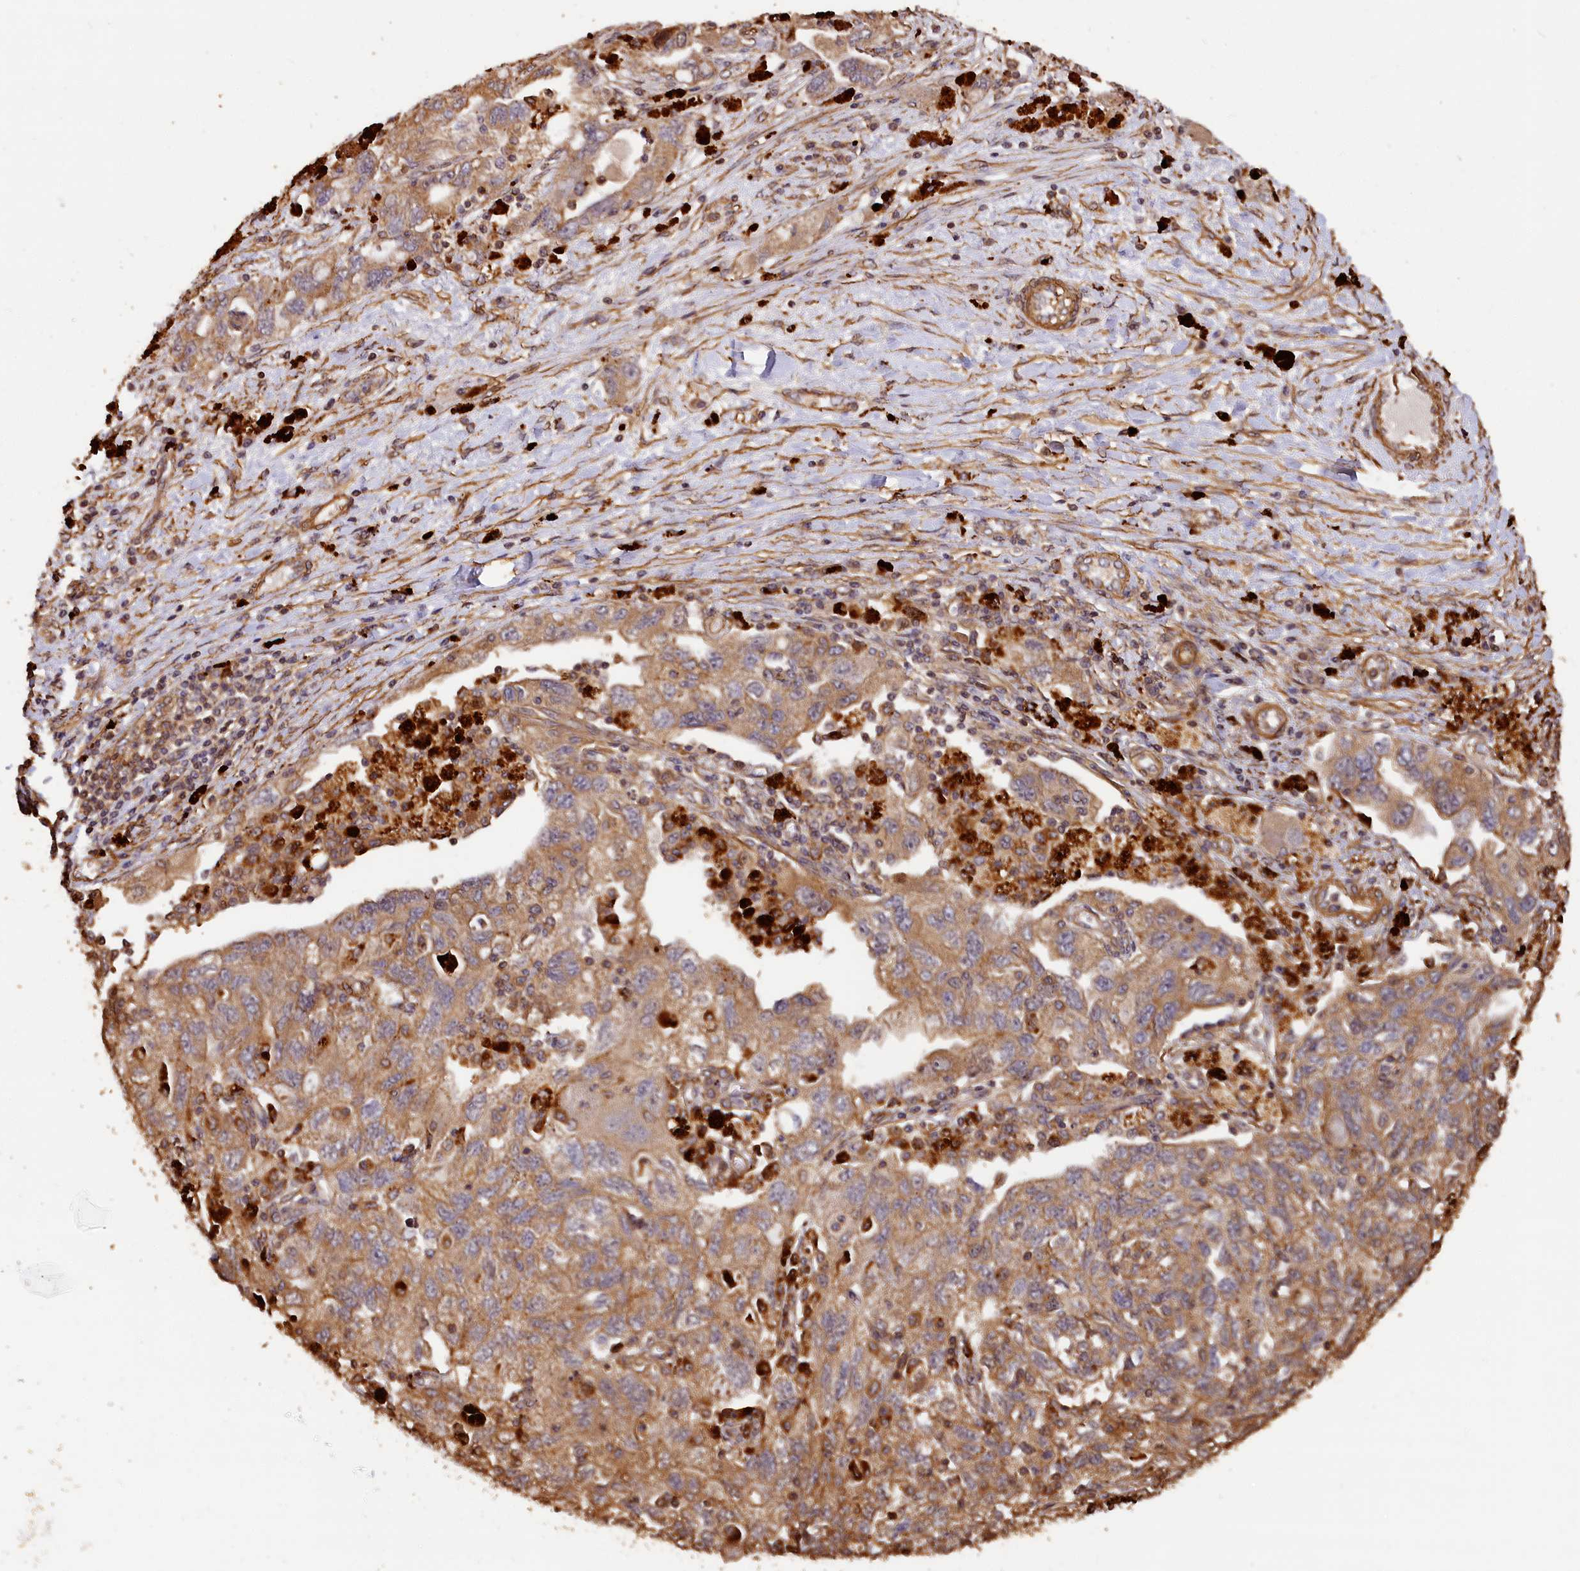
{"staining": {"intensity": "moderate", "quantity": ">75%", "location": "cytoplasmic/membranous"}, "tissue": "ovarian cancer", "cell_type": "Tumor cells", "image_type": "cancer", "snomed": [{"axis": "morphology", "description": "Carcinoma, NOS"}, {"axis": "morphology", "description": "Cystadenocarcinoma, serous, NOS"}, {"axis": "topography", "description": "Ovary"}], "caption": "Serous cystadenocarcinoma (ovarian) stained for a protein (brown) shows moderate cytoplasmic/membranous positive expression in about >75% of tumor cells.", "gene": "MMP15", "patient": {"sex": "female", "age": 69}}